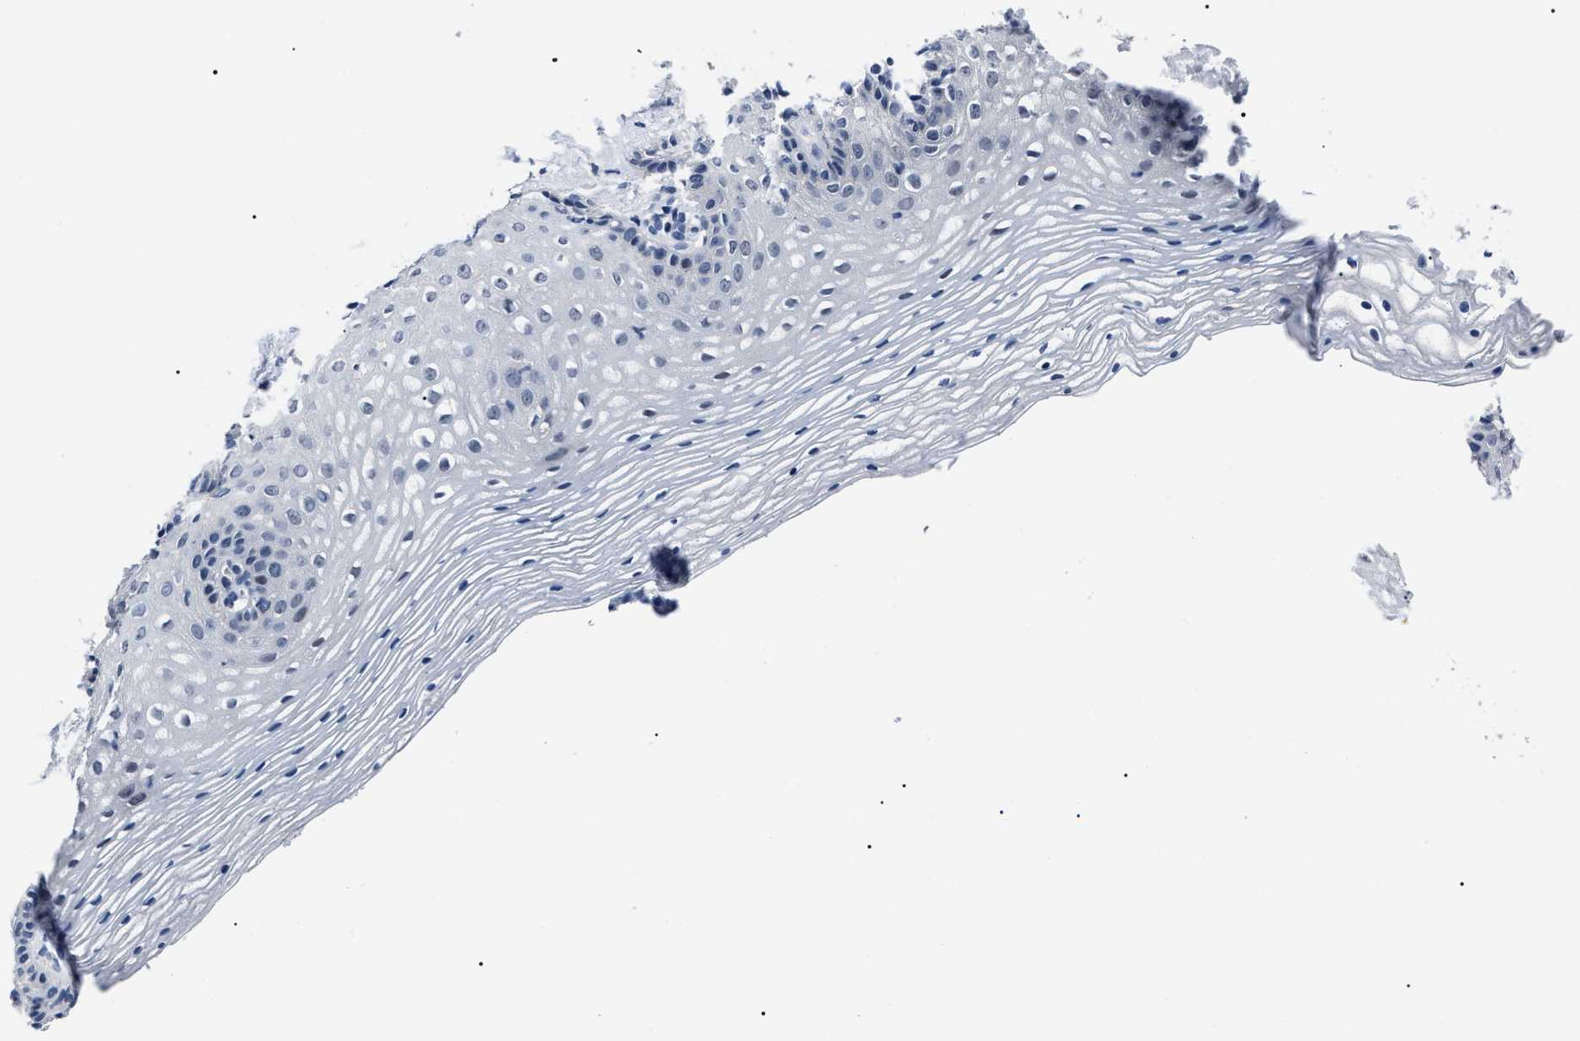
{"staining": {"intensity": "negative", "quantity": "none", "location": "none"}, "tissue": "vagina", "cell_type": "Squamous epithelial cells", "image_type": "normal", "snomed": [{"axis": "morphology", "description": "Normal tissue, NOS"}, {"axis": "topography", "description": "Vagina"}], "caption": "IHC photomicrograph of normal human vagina stained for a protein (brown), which reveals no staining in squamous epithelial cells.", "gene": "LRWD1", "patient": {"sex": "female", "age": 32}}